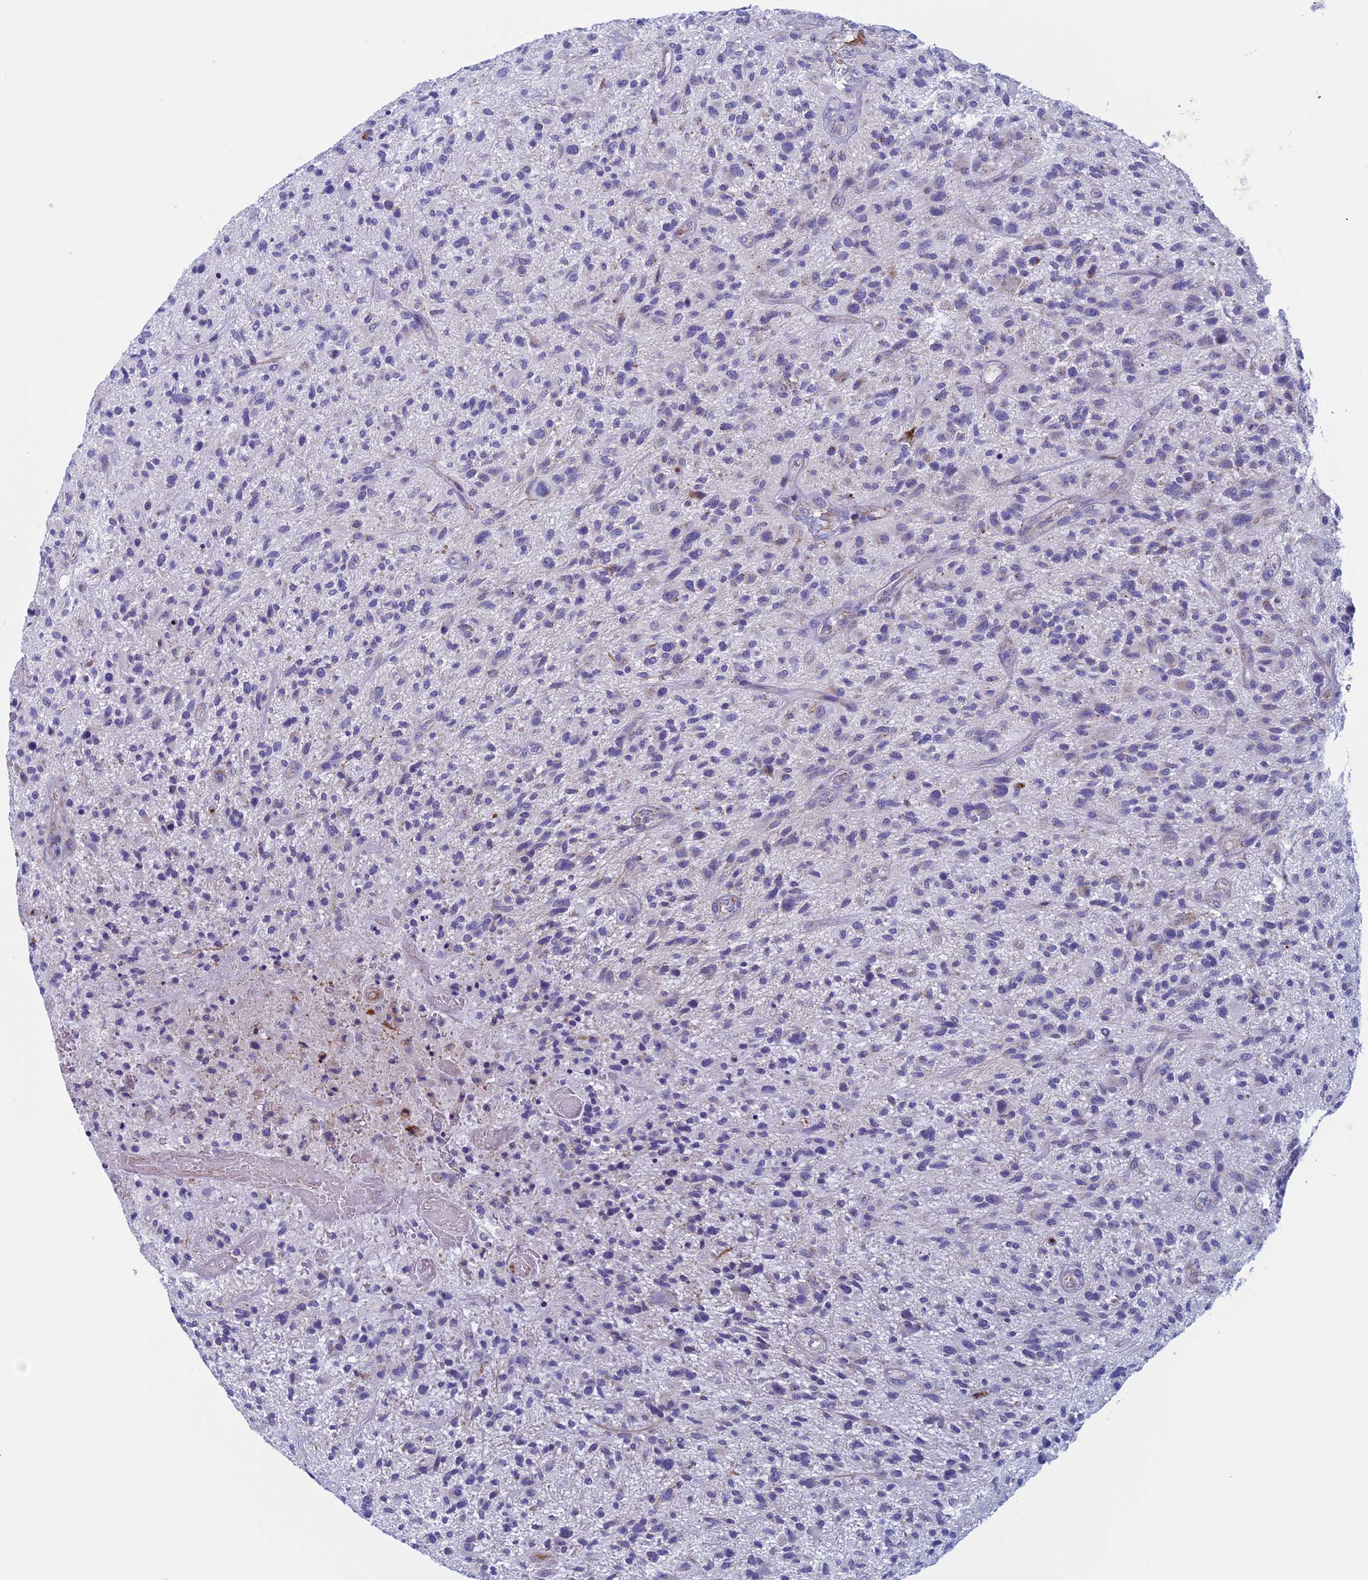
{"staining": {"intensity": "negative", "quantity": "none", "location": "none"}, "tissue": "glioma", "cell_type": "Tumor cells", "image_type": "cancer", "snomed": [{"axis": "morphology", "description": "Glioma, malignant, High grade"}, {"axis": "topography", "description": "Brain"}], "caption": "There is no significant expression in tumor cells of glioma.", "gene": "NDUFB9", "patient": {"sex": "male", "age": 47}}